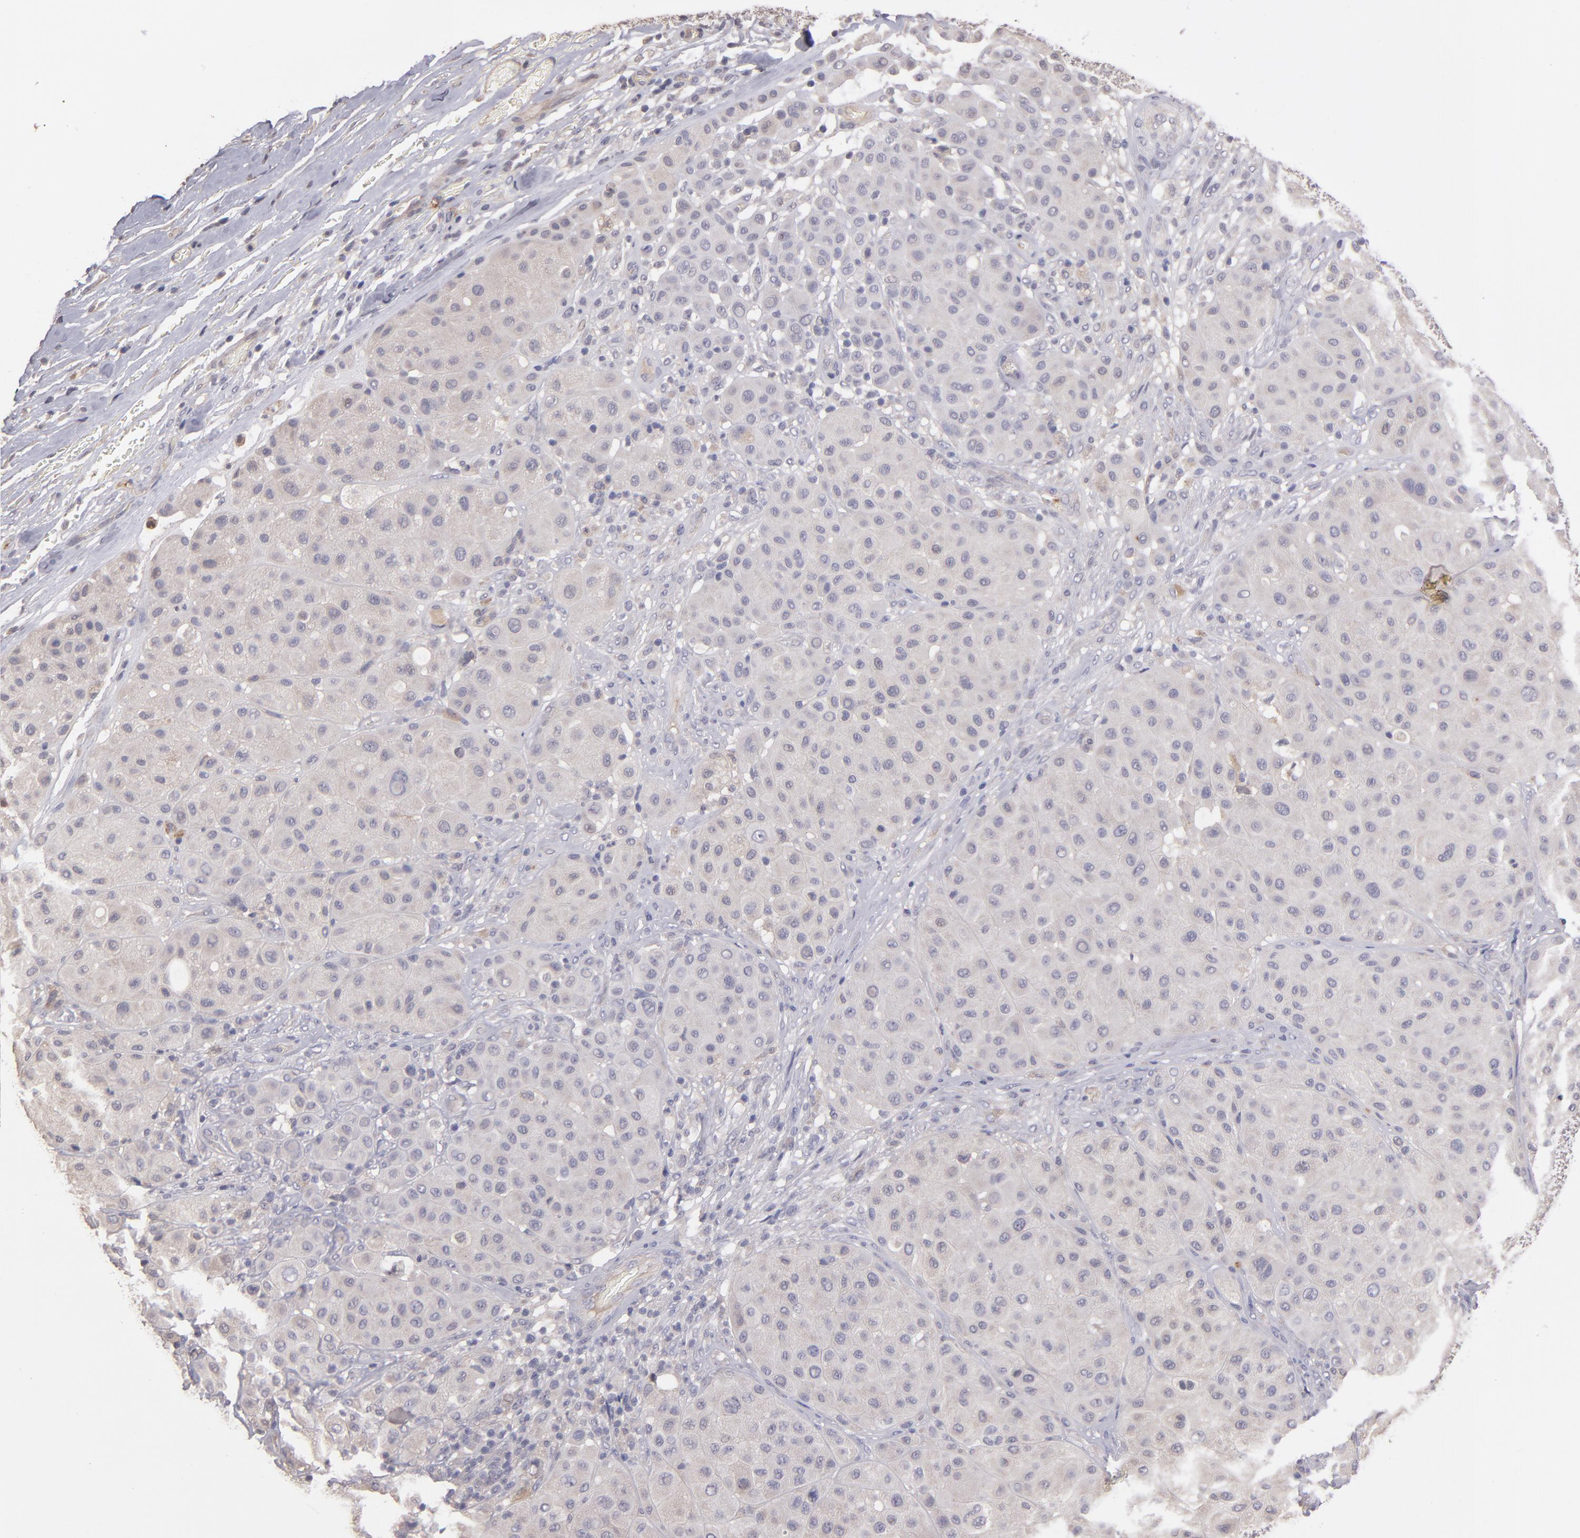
{"staining": {"intensity": "negative", "quantity": "none", "location": "none"}, "tissue": "melanoma", "cell_type": "Tumor cells", "image_type": "cancer", "snomed": [{"axis": "morphology", "description": "Normal tissue, NOS"}, {"axis": "morphology", "description": "Malignant melanoma, Metastatic site"}, {"axis": "topography", "description": "Skin"}], "caption": "IHC of melanoma displays no expression in tumor cells.", "gene": "GNAZ", "patient": {"sex": "male", "age": 41}}